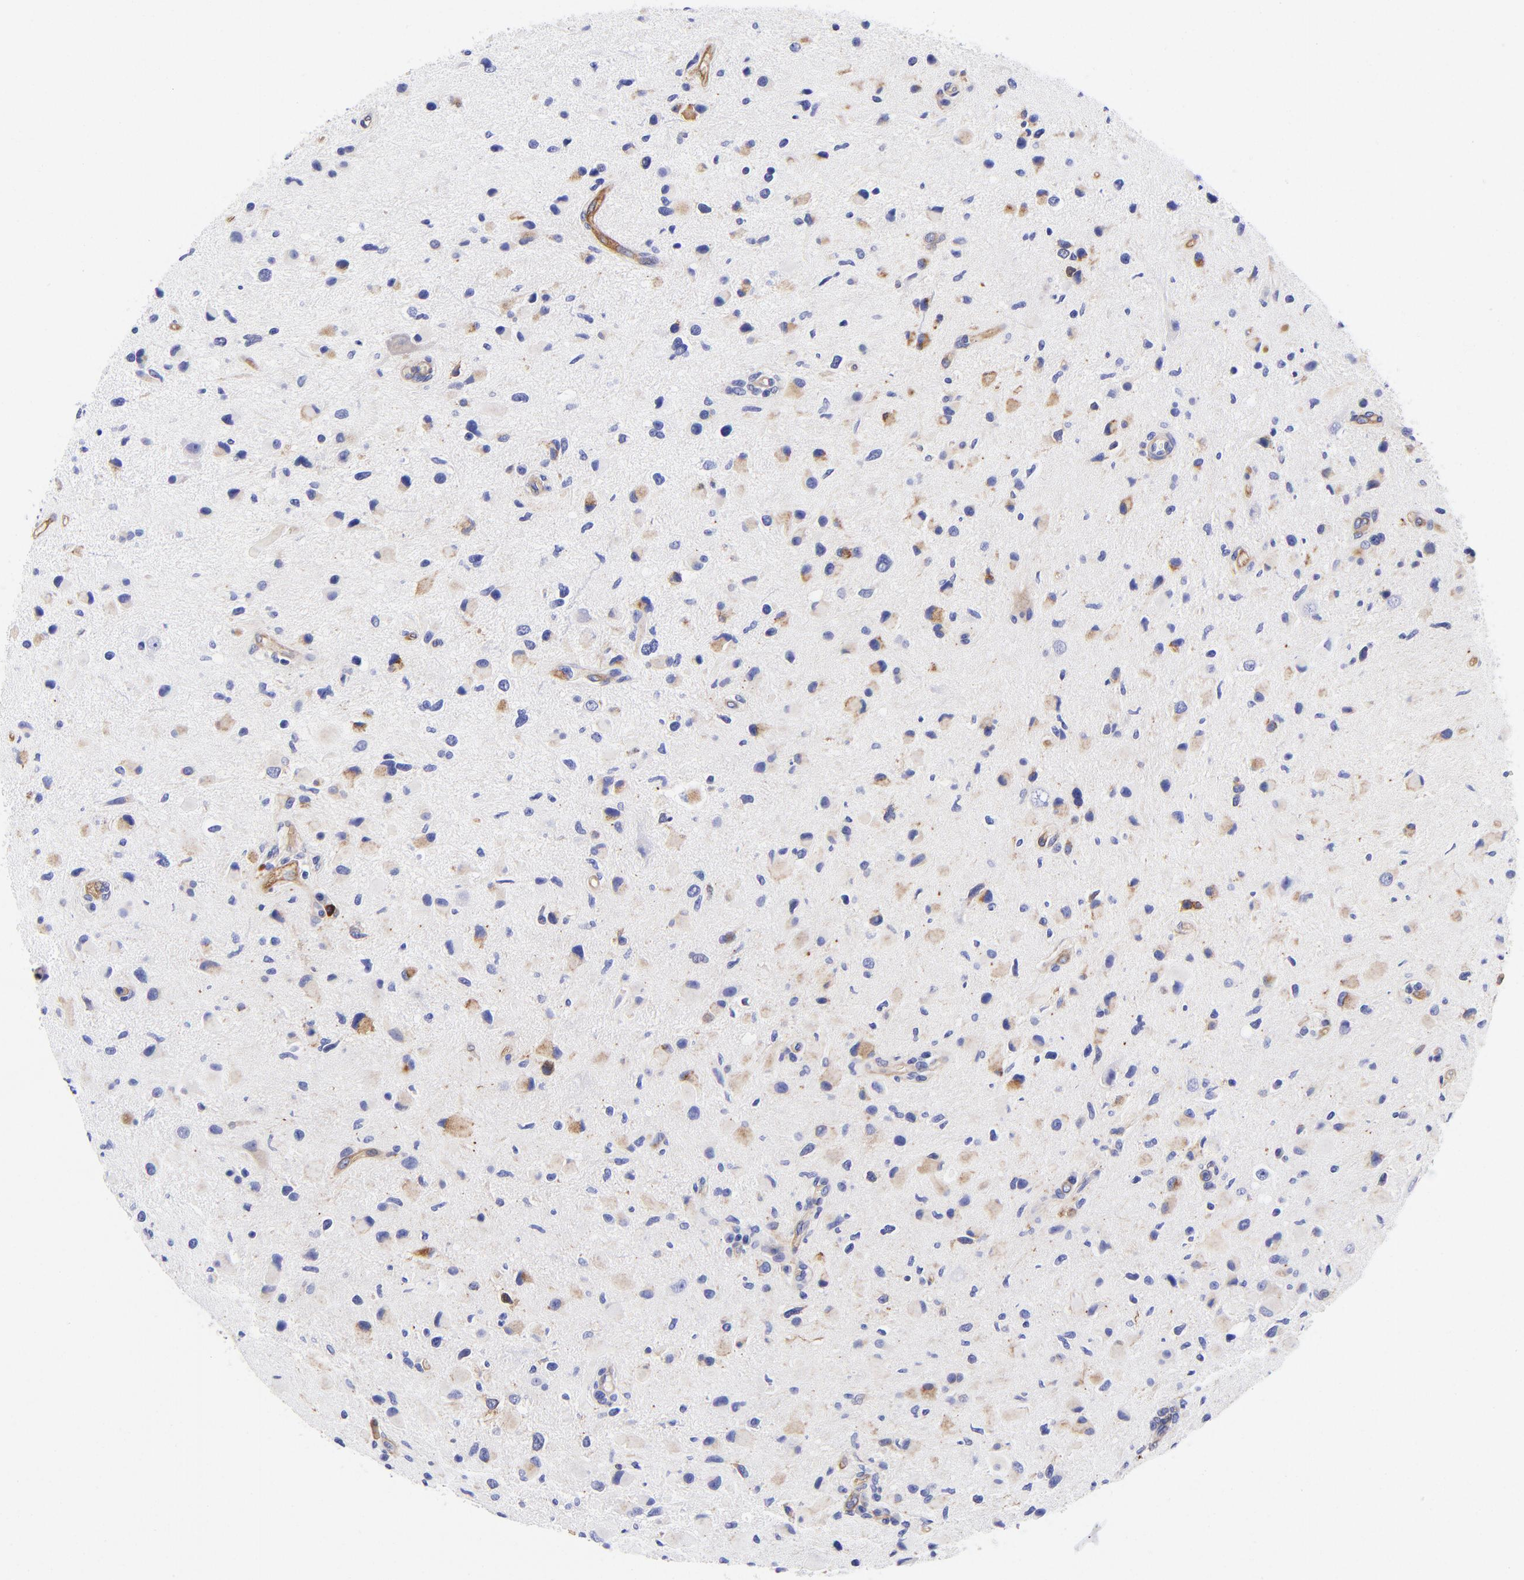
{"staining": {"intensity": "negative", "quantity": "none", "location": "none"}, "tissue": "glioma", "cell_type": "Tumor cells", "image_type": "cancer", "snomed": [{"axis": "morphology", "description": "Glioma, malignant, Low grade"}, {"axis": "topography", "description": "Brain"}], "caption": "Tumor cells show no significant protein positivity in glioma.", "gene": "PPFIBP1", "patient": {"sex": "female", "age": 32}}